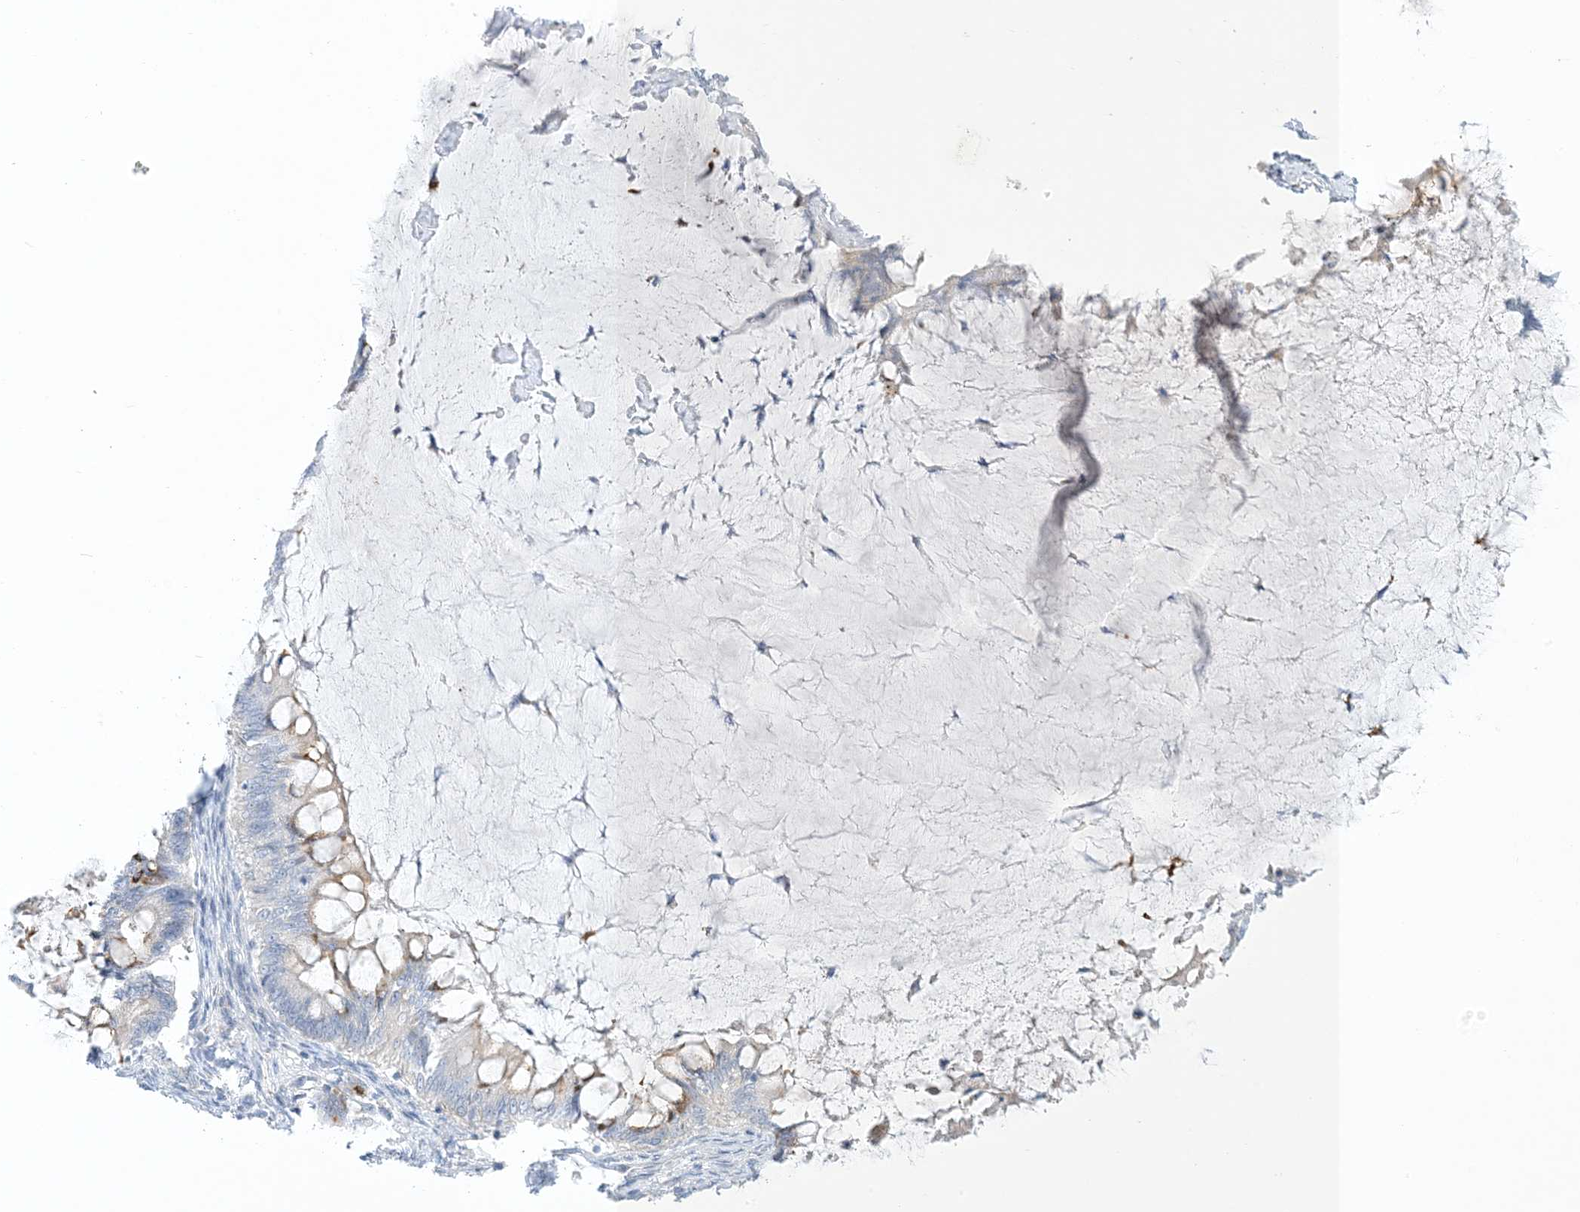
{"staining": {"intensity": "weak", "quantity": "<25%", "location": "cytoplasmic/membranous"}, "tissue": "ovarian cancer", "cell_type": "Tumor cells", "image_type": "cancer", "snomed": [{"axis": "morphology", "description": "Cystadenocarcinoma, mucinous, NOS"}, {"axis": "topography", "description": "Ovary"}], "caption": "An immunohistochemistry (IHC) histopathology image of ovarian cancer is shown. There is no staining in tumor cells of ovarian cancer.", "gene": "XIRP2", "patient": {"sex": "female", "age": 61}}